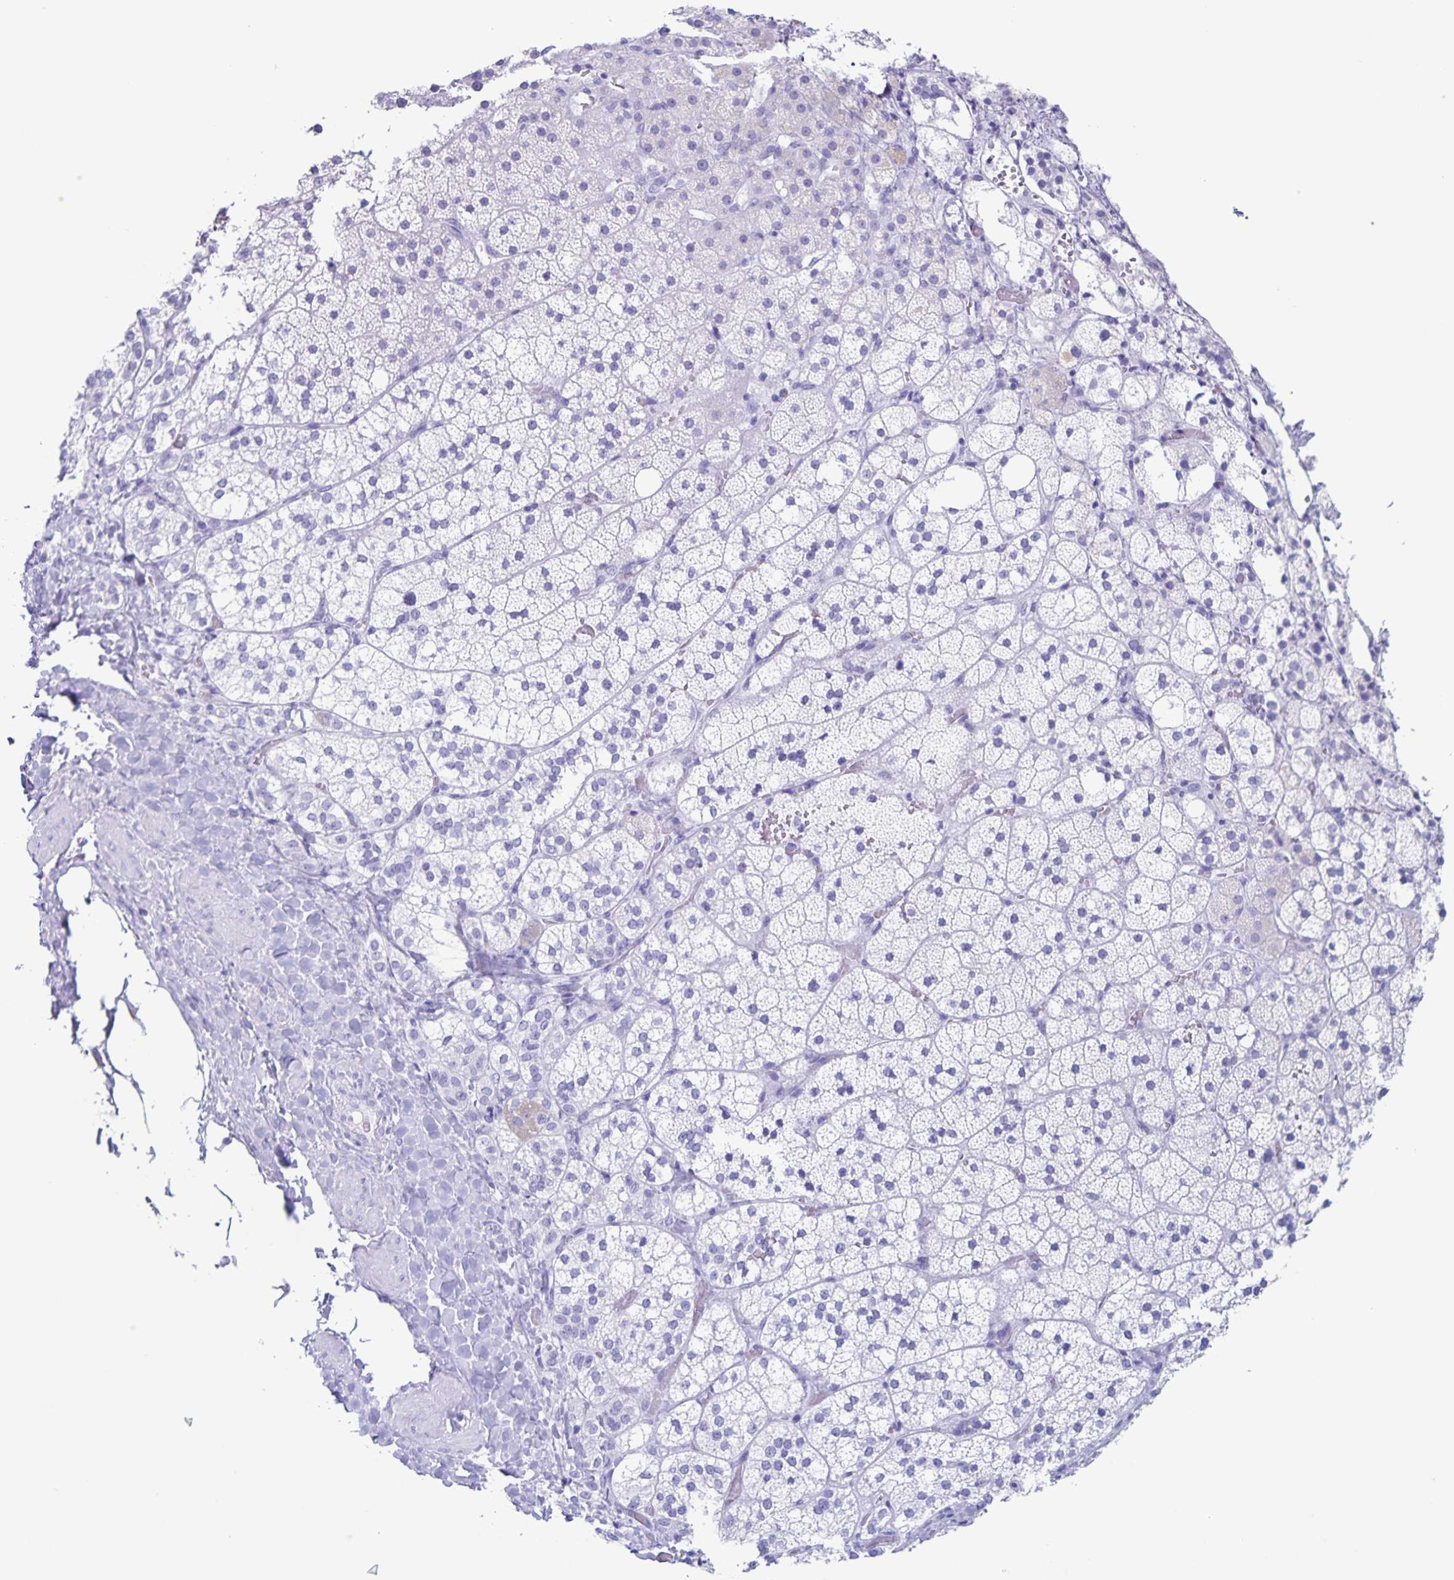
{"staining": {"intensity": "negative", "quantity": "none", "location": "none"}, "tissue": "adrenal gland", "cell_type": "Glandular cells", "image_type": "normal", "snomed": [{"axis": "morphology", "description": "Normal tissue, NOS"}, {"axis": "topography", "description": "Adrenal gland"}], "caption": "Glandular cells show no significant protein expression in normal adrenal gland. (DAB (3,3'-diaminobenzidine) immunohistochemistry (IHC), high magnification).", "gene": "C12orf56", "patient": {"sex": "male", "age": 53}}